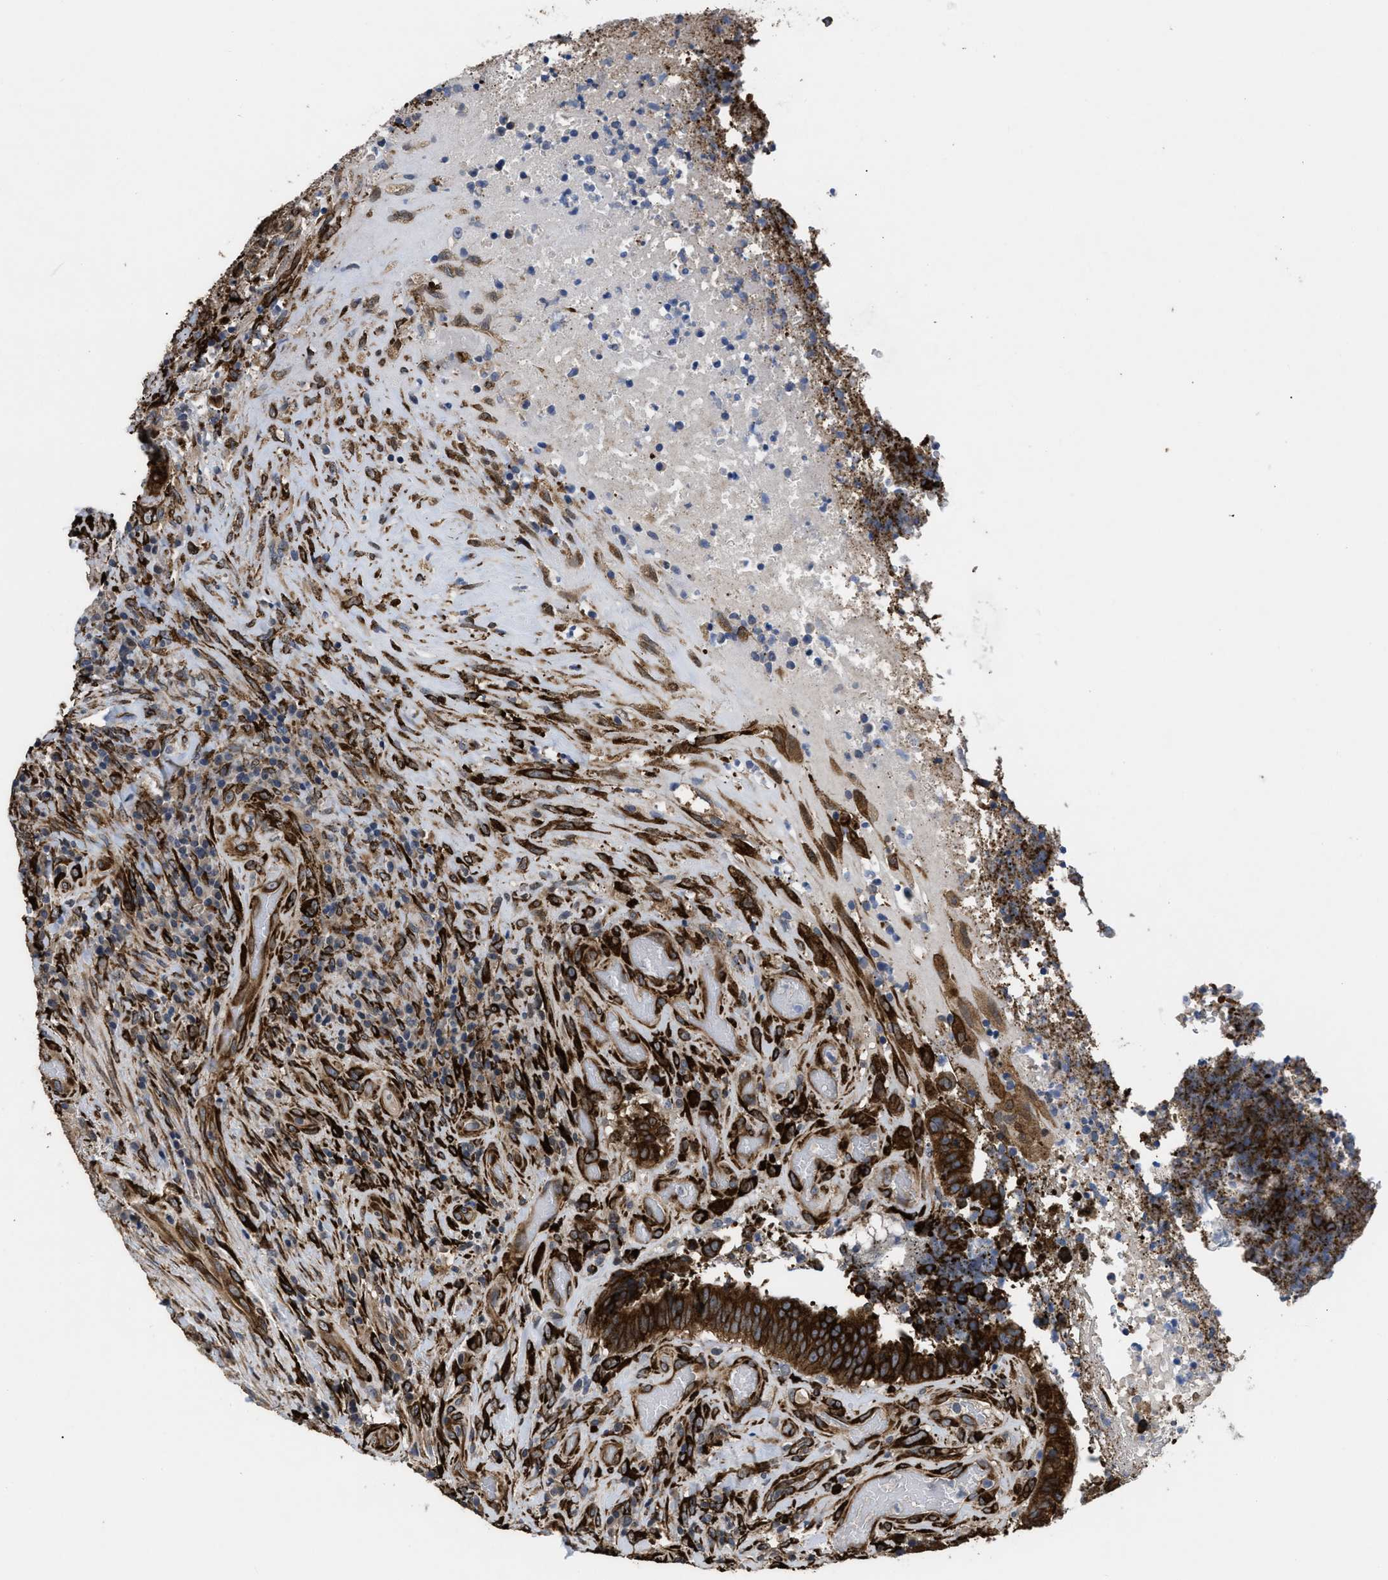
{"staining": {"intensity": "strong", "quantity": ">75%", "location": "cytoplasmic/membranous"}, "tissue": "colorectal cancer", "cell_type": "Tumor cells", "image_type": "cancer", "snomed": [{"axis": "morphology", "description": "Adenocarcinoma, NOS"}, {"axis": "topography", "description": "Rectum"}], "caption": "Immunohistochemical staining of colorectal cancer (adenocarcinoma) reveals high levels of strong cytoplasmic/membranous expression in approximately >75% of tumor cells.", "gene": "SQLE", "patient": {"sex": "male", "age": 72}}